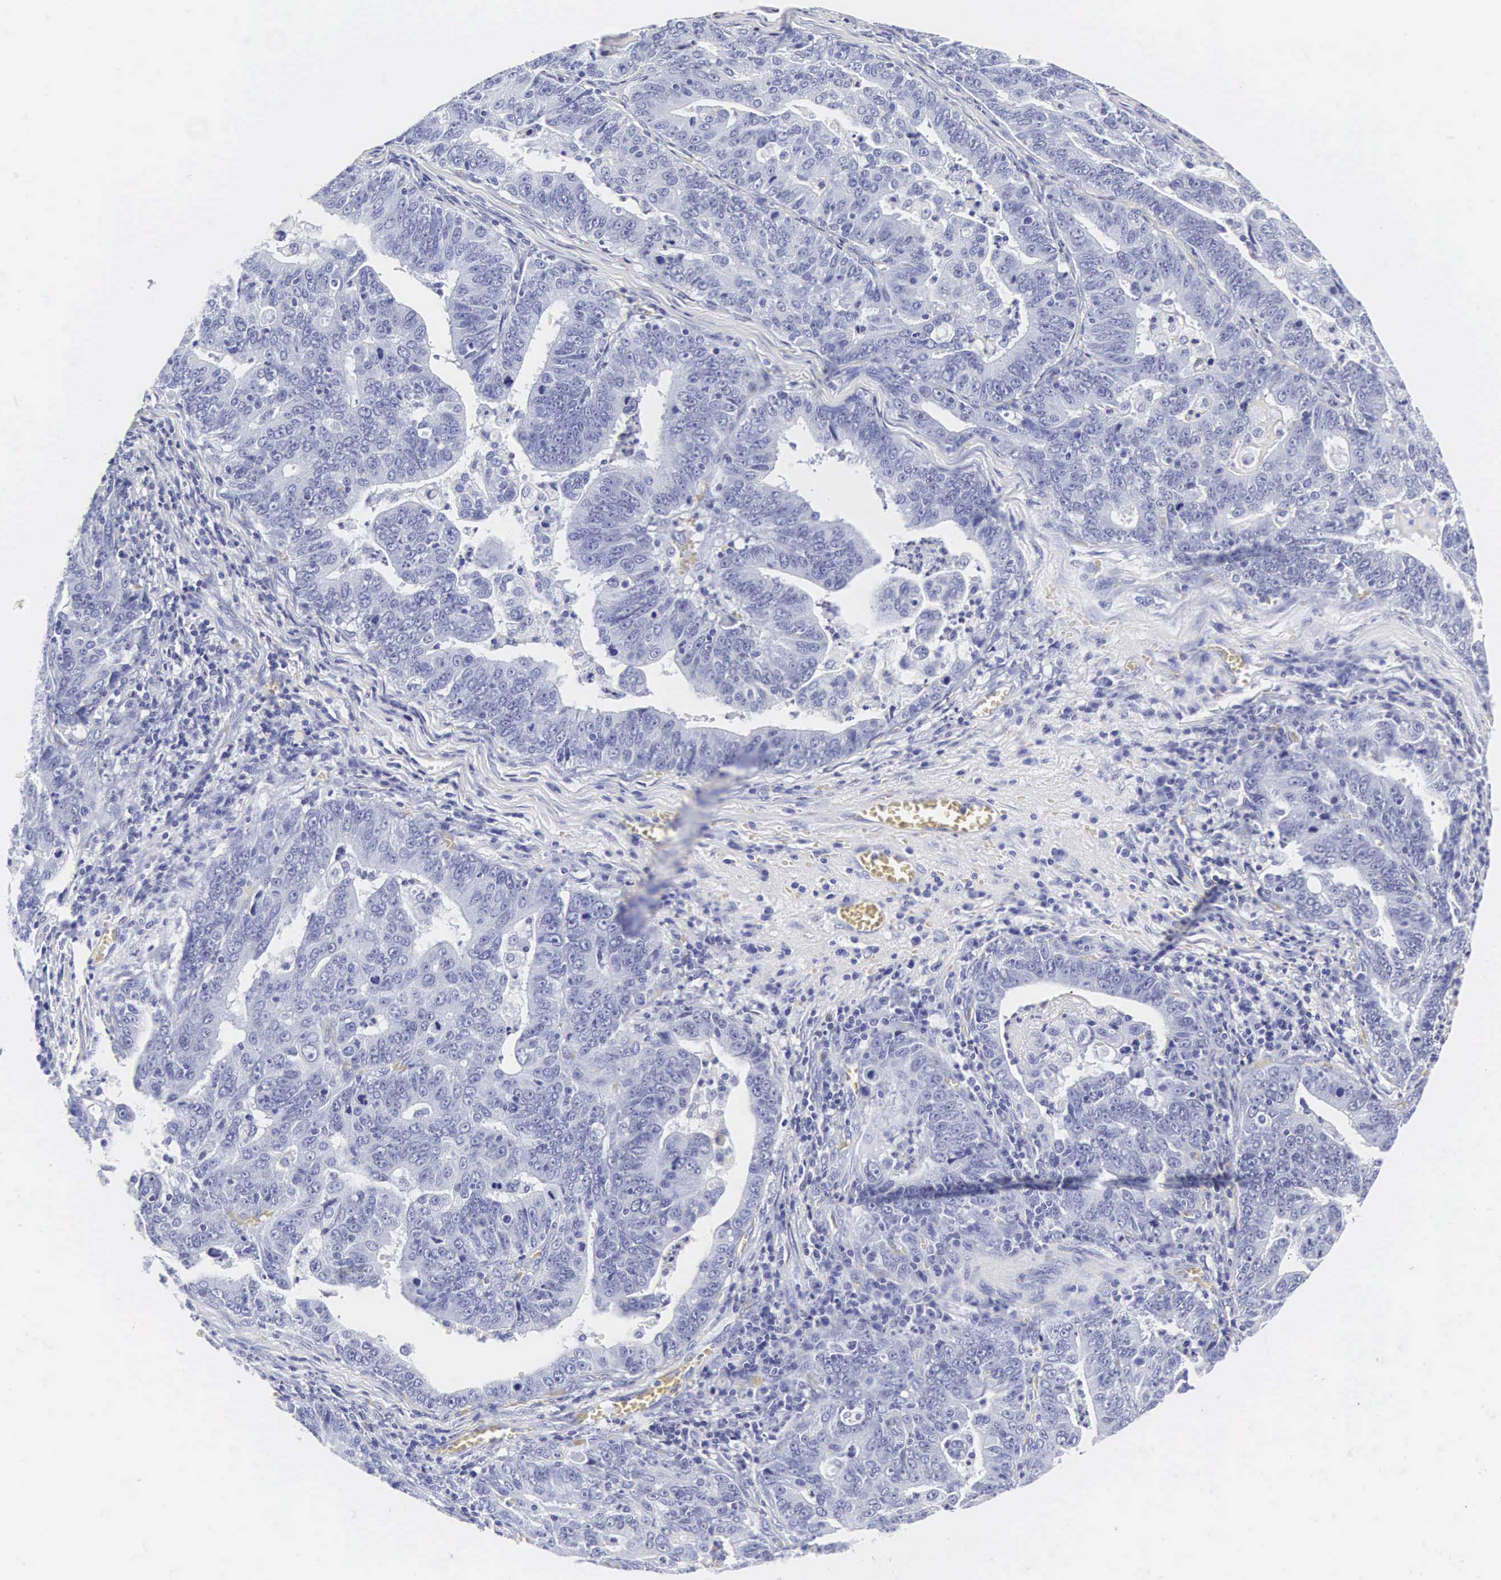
{"staining": {"intensity": "negative", "quantity": "none", "location": "none"}, "tissue": "stomach cancer", "cell_type": "Tumor cells", "image_type": "cancer", "snomed": [{"axis": "morphology", "description": "Adenocarcinoma, NOS"}, {"axis": "topography", "description": "Stomach, upper"}], "caption": "Immunohistochemical staining of human adenocarcinoma (stomach) displays no significant positivity in tumor cells. (DAB immunohistochemistry, high magnification).", "gene": "INS", "patient": {"sex": "female", "age": 50}}